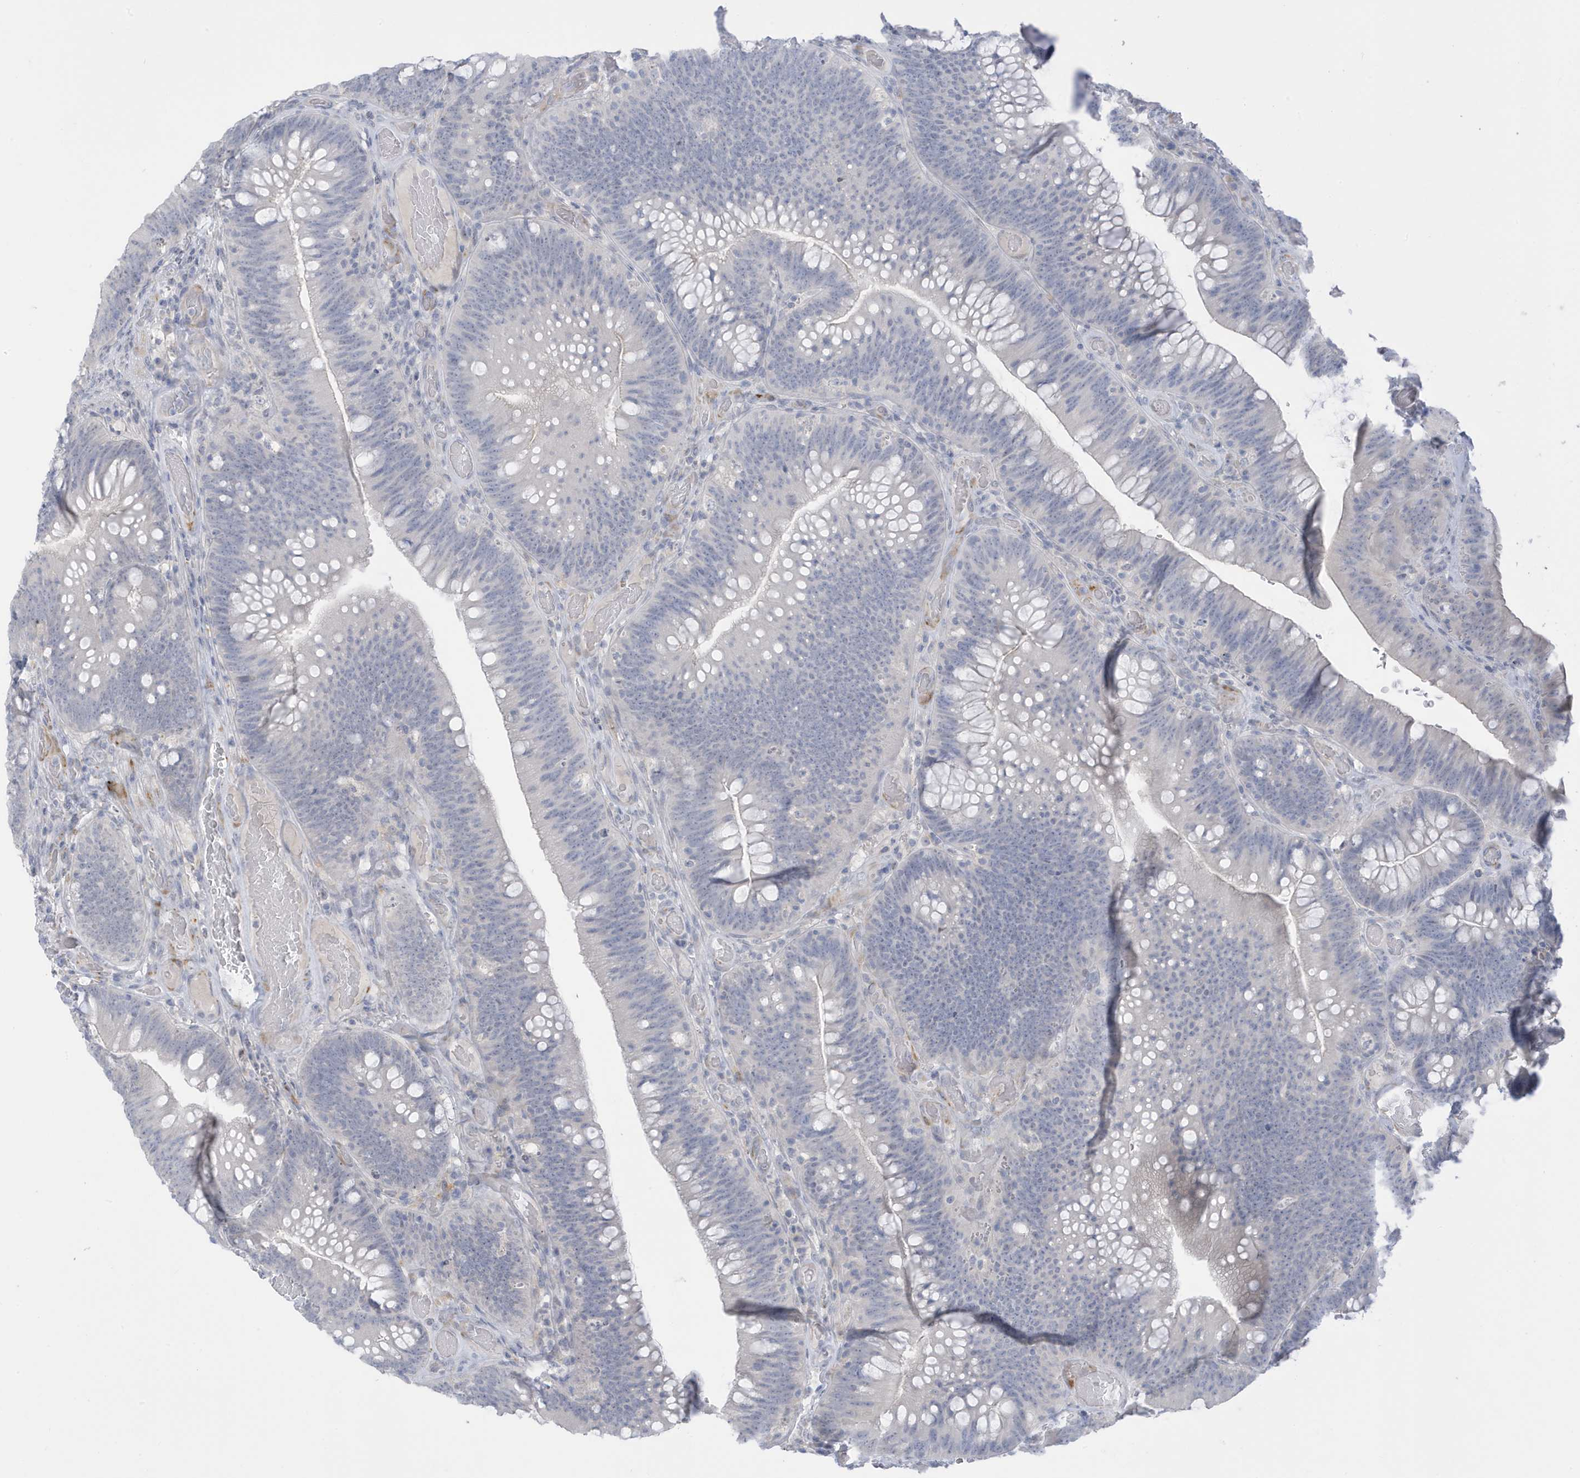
{"staining": {"intensity": "negative", "quantity": "none", "location": "none"}, "tissue": "colorectal cancer", "cell_type": "Tumor cells", "image_type": "cancer", "snomed": [{"axis": "morphology", "description": "Normal tissue, NOS"}, {"axis": "topography", "description": "Colon"}], "caption": "Tumor cells show no significant positivity in colorectal cancer.", "gene": "PERM1", "patient": {"sex": "female", "age": 82}}